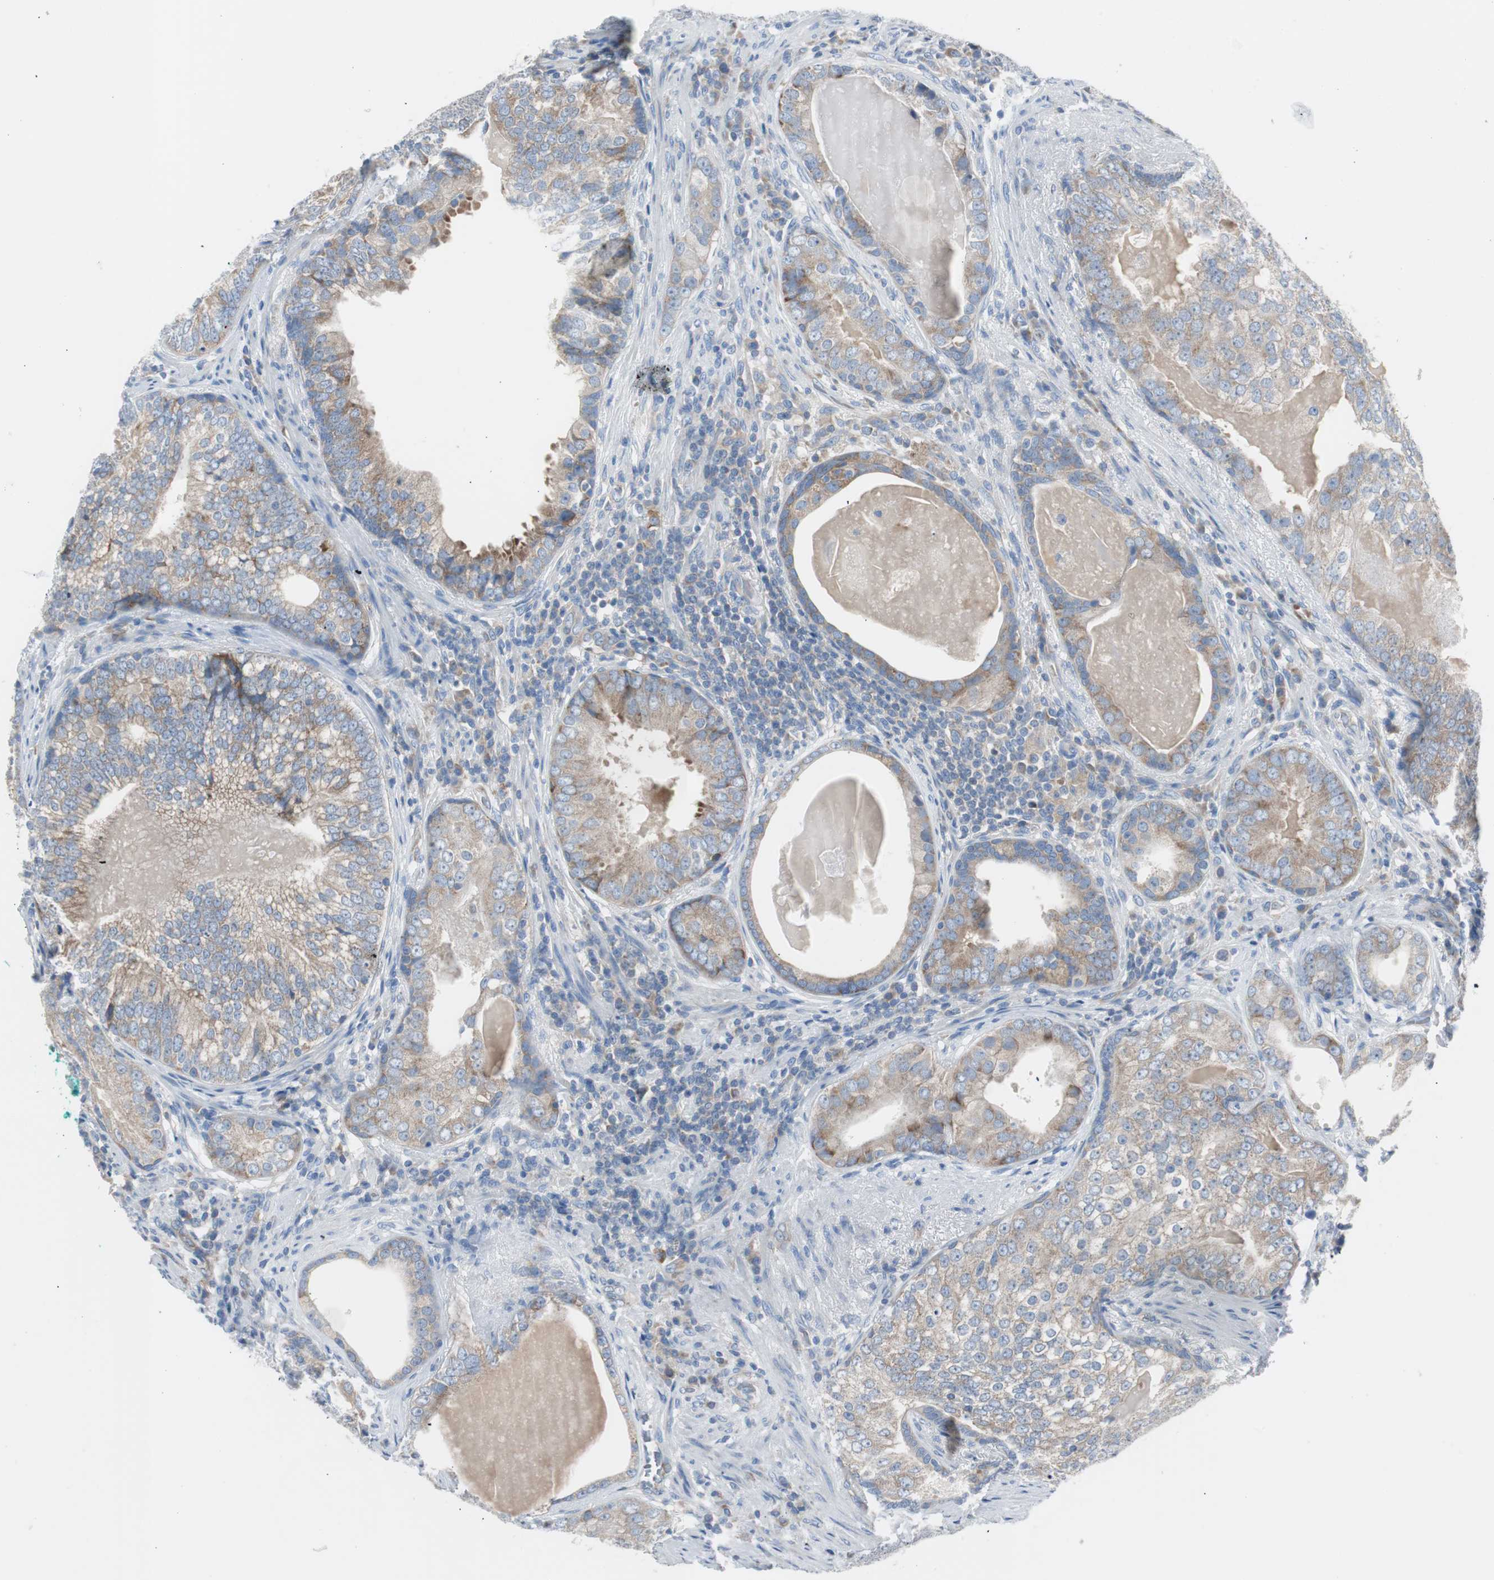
{"staining": {"intensity": "weak", "quantity": ">75%", "location": "cytoplasmic/membranous"}, "tissue": "prostate cancer", "cell_type": "Tumor cells", "image_type": "cancer", "snomed": [{"axis": "morphology", "description": "Adenocarcinoma, High grade"}, {"axis": "topography", "description": "Prostate"}], "caption": "Immunohistochemistry staining of prostate cancer, which displays low levels of weak cytoplasmic/membranous positivity in about >75% of tumor cells indicating weak cytoplasmic/membranous protein staining. The staining was performed using DAB (3,3'-diaminobenzidine) (brown) for protein detection and nuclei were counterstained in hematoxylin (blue).", "gene": "RPS12", "patient": {"sex": "male", "age": 66}}